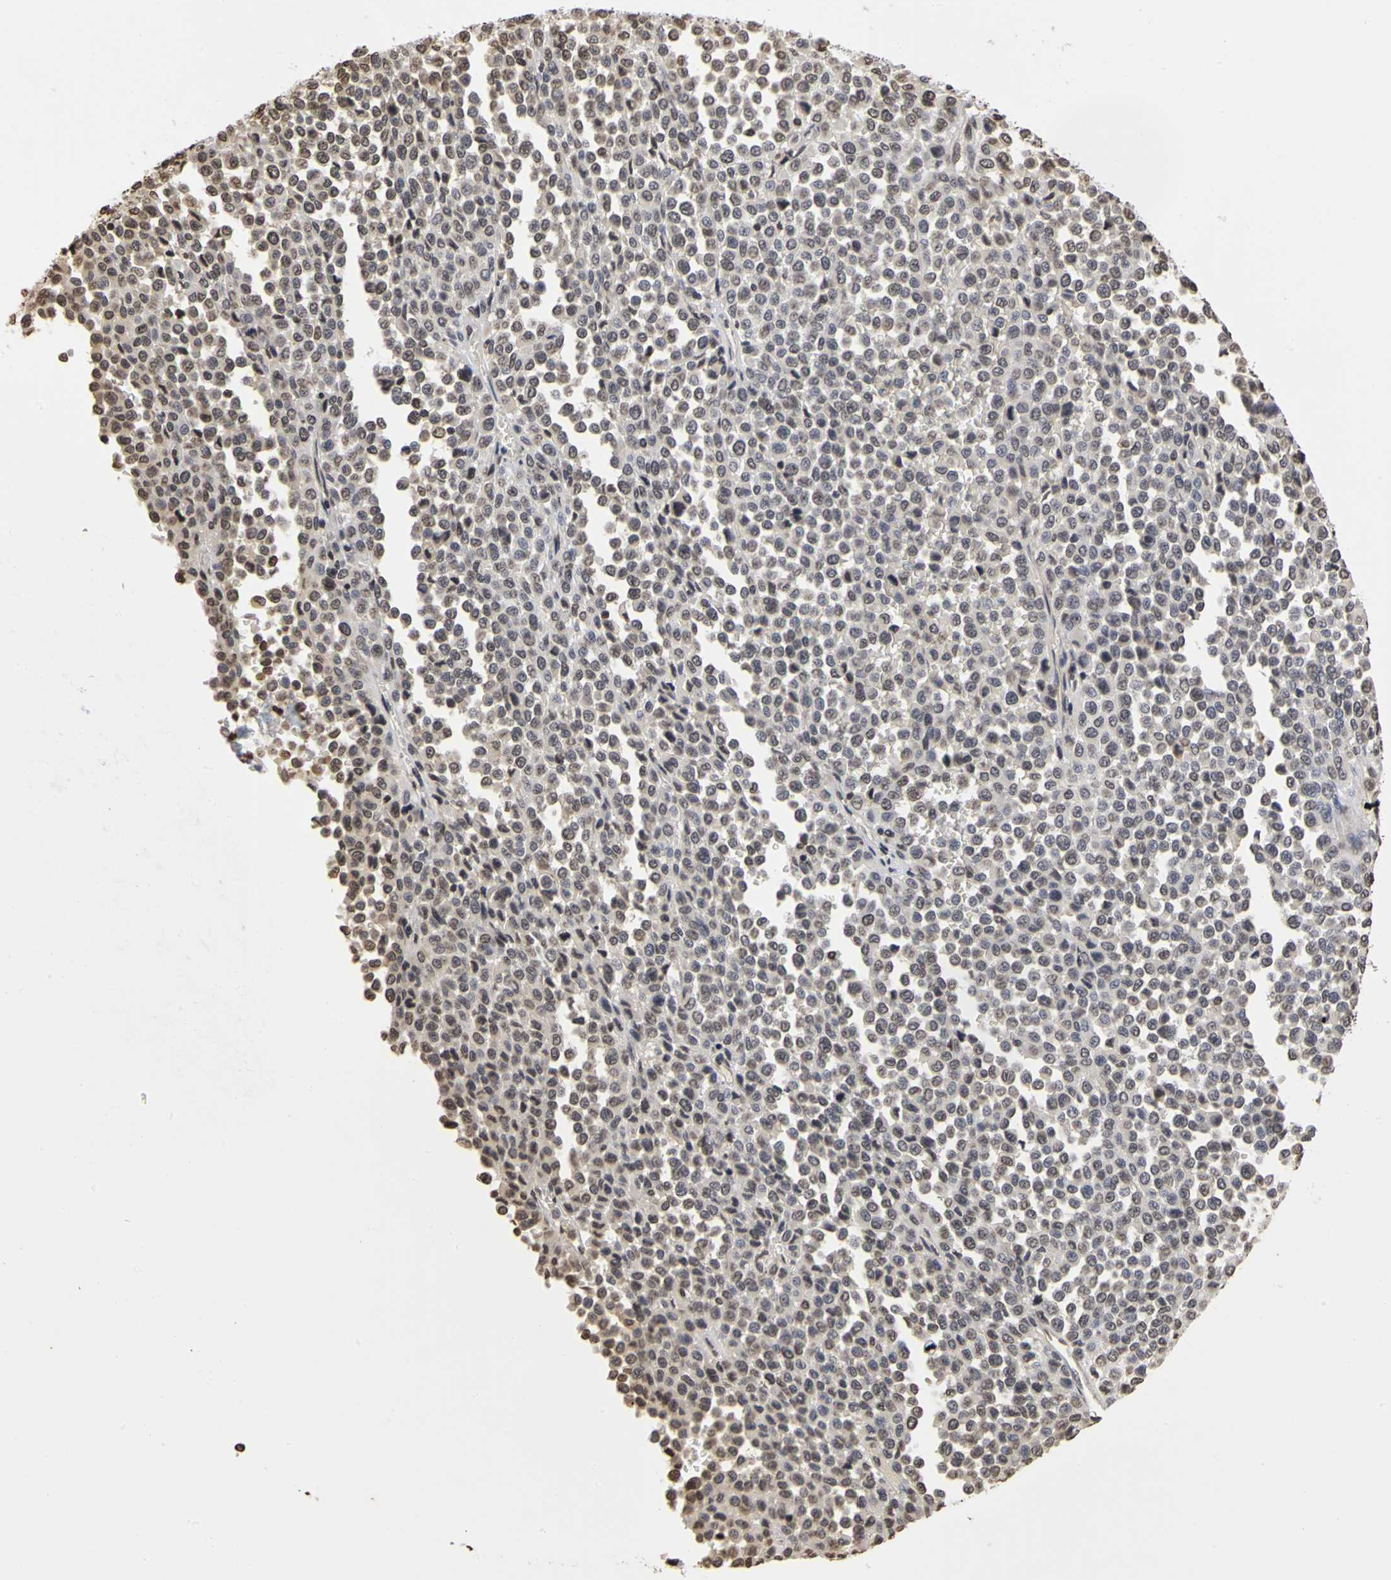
{"staining": {"intensity": "weak", "quantity": "<25%", "location": "nuclear"}, "tissue": "melanoma", "cell_type": "Tumor cells", "image_type": "cancer", "snomed": [{"axis": "morphology", "description": "Malignant melanoma, Metastatic site"}, {"axis": "topography", "description": "Pancreas"}], "caption": "Human malignant melanoma (metastatic site) stained for a protein using immunohistochemistry demonstrates no expression in tumor cells.", "gene": "ERCC2", "patient": {"sex": "female", "age": 30}}